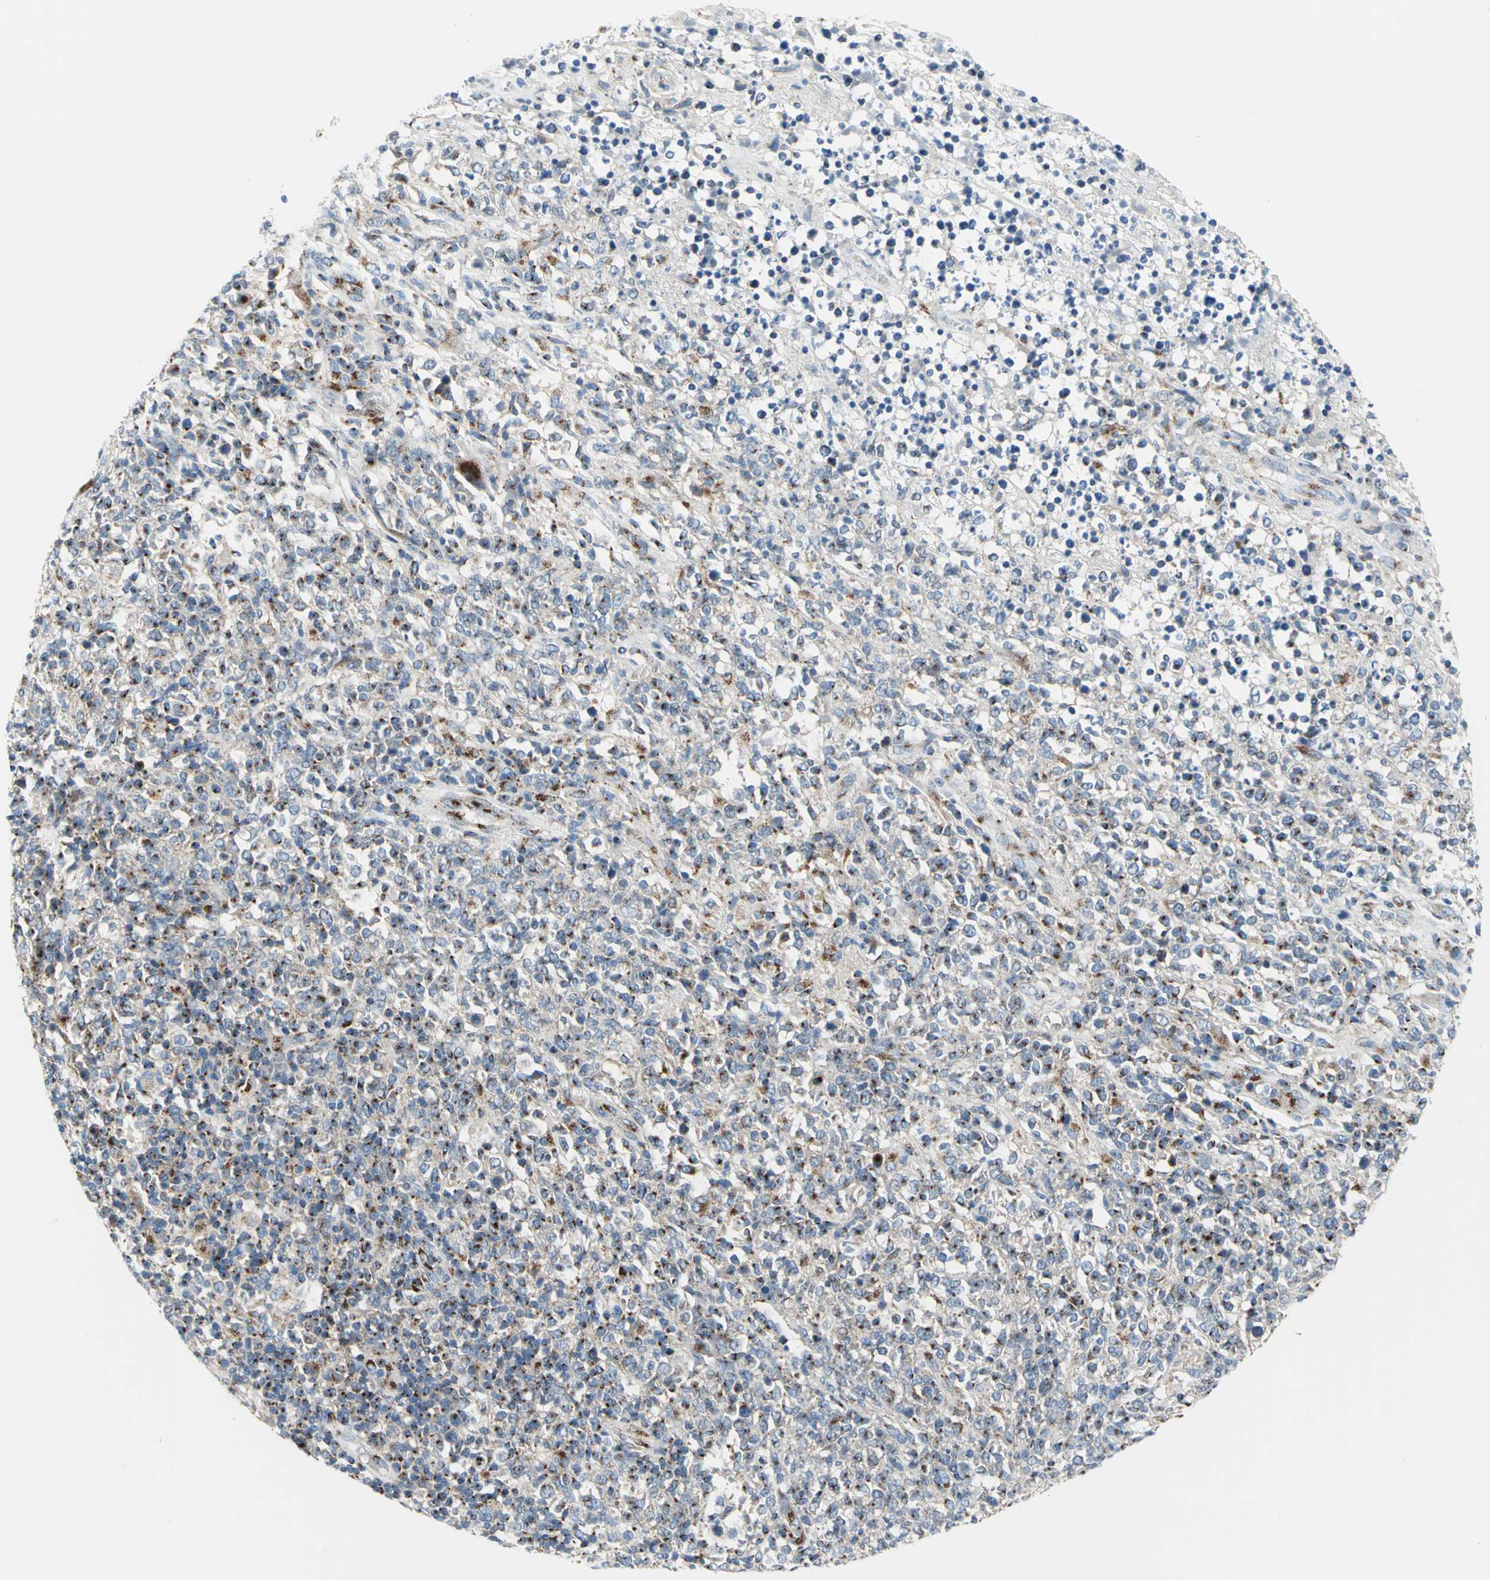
{"staining": {"intensity": "strong", "quantity": "<25%", "location": "cytoplasmic/membranous"}, "tissue": "lymphoma", "cell_type": "Tumor cells", "image_type": "cancer", "snomed": [{"axis": "morphology", "description": "Malignant lymphoma, non-Hodgkin's type, High grade"}, {"axis": "topography", "description": "Lymph node"}], "caption": "This image exhibits immunohistochemistry (IHC) staining of human malignant lymphoma, non-Hodgkin's type (high-grade), with medium strong cytoplasmic/membranous positivity in about <25% of tumor cells.", "gene": "GPR3", "patient": {"sex": "female", "age": 84}}